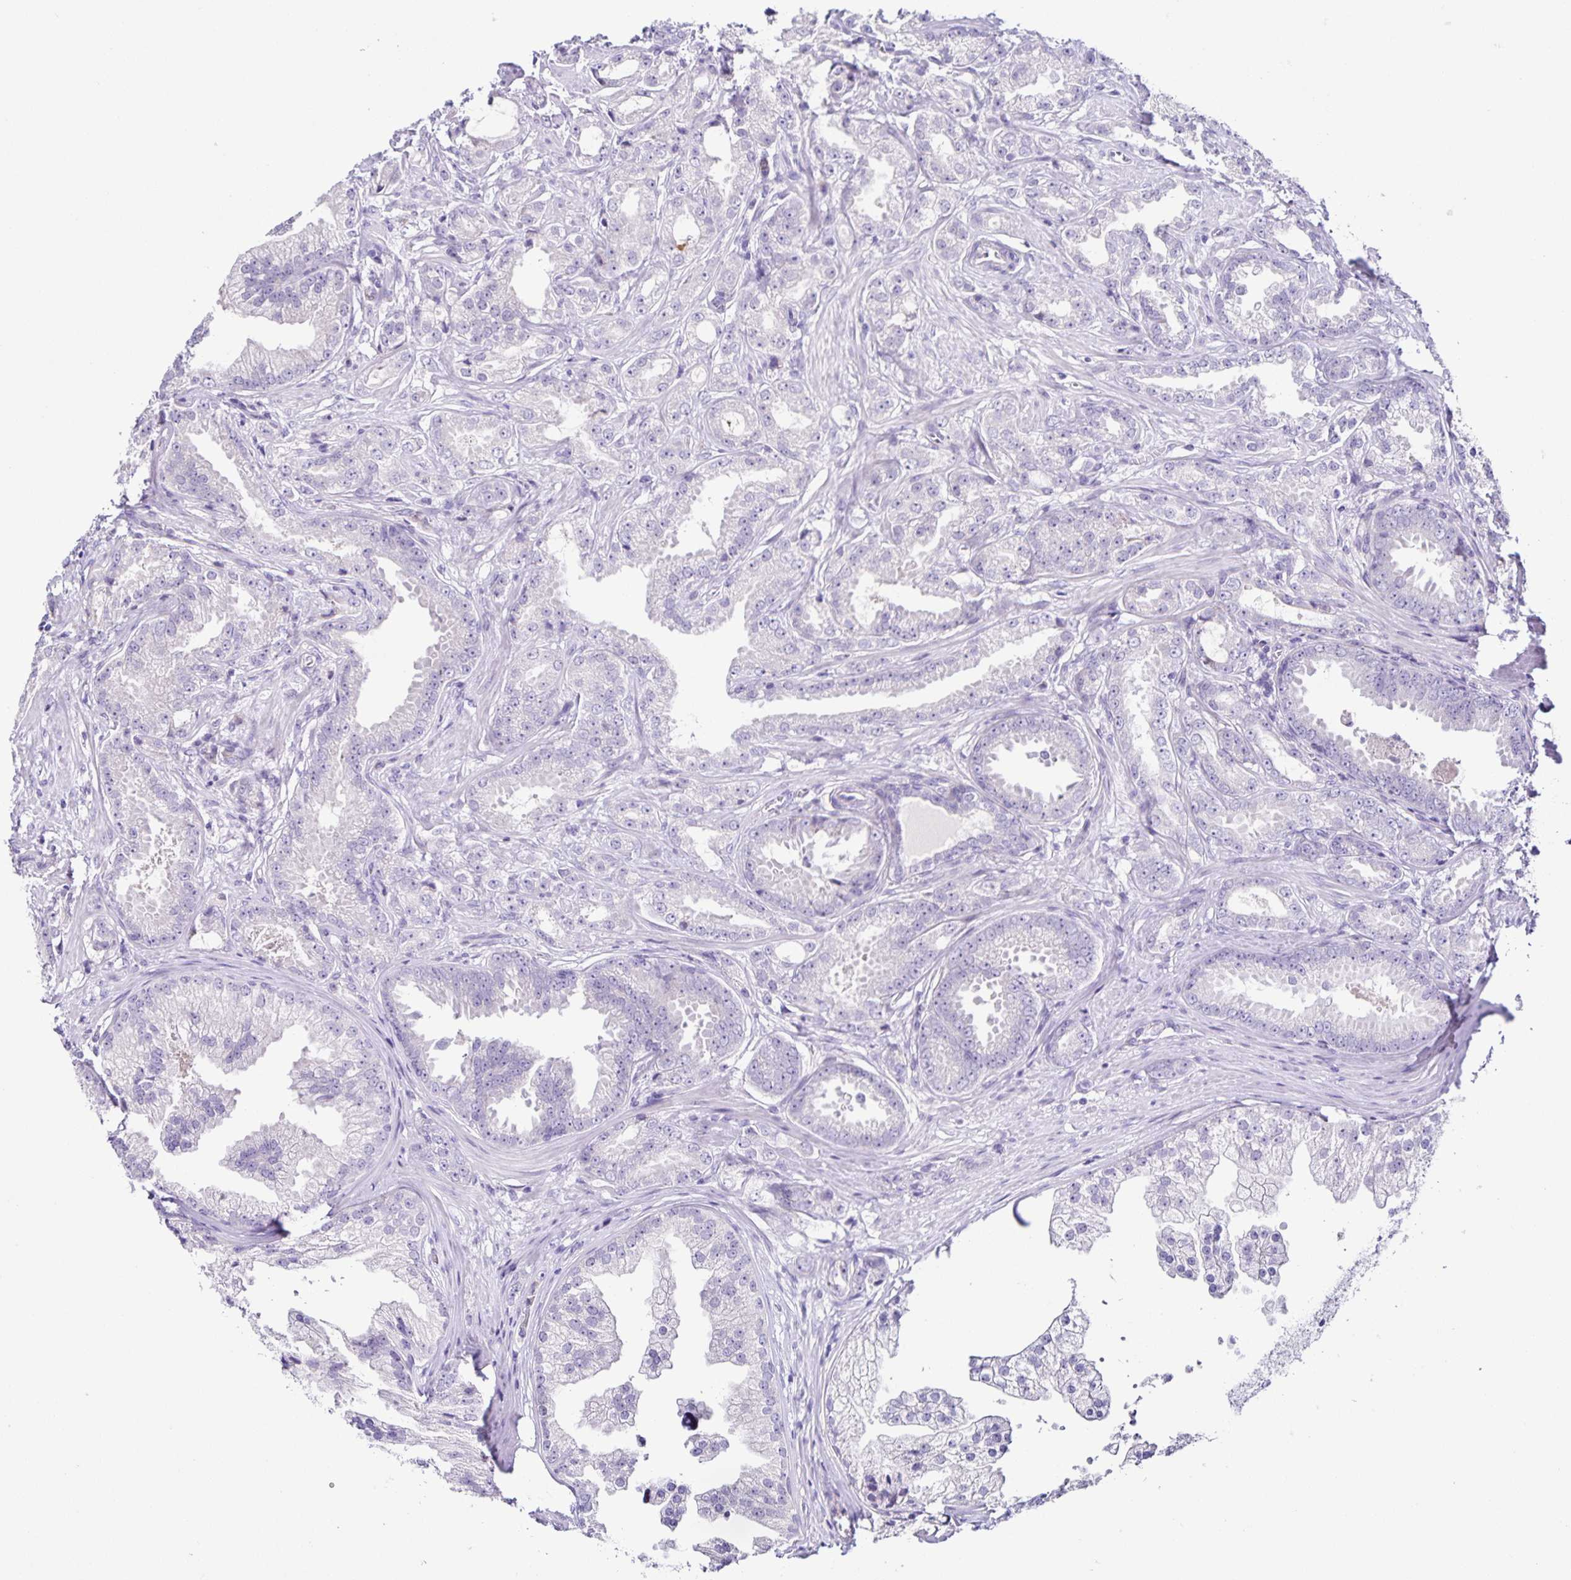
{"staining": {"intensity": "negative", "quantity": "none", "location": "none"}, "tissue": "prostate cancer", "cell_type": "Tumor cells", "image_type": "cancer", "snomed": [{"axis": "morphology", "description": "Adenocarcinoma, Low grade"}, {"axis": "topography", "description": "Prostate"}], "caption": "Immunohistochemistry (IHC) of adenocarcinoma (low-grade) (prostate) displays no staining in tumor cells.", "gene": "RNFT2", "patient": {"sex": "male", "age": 65}}